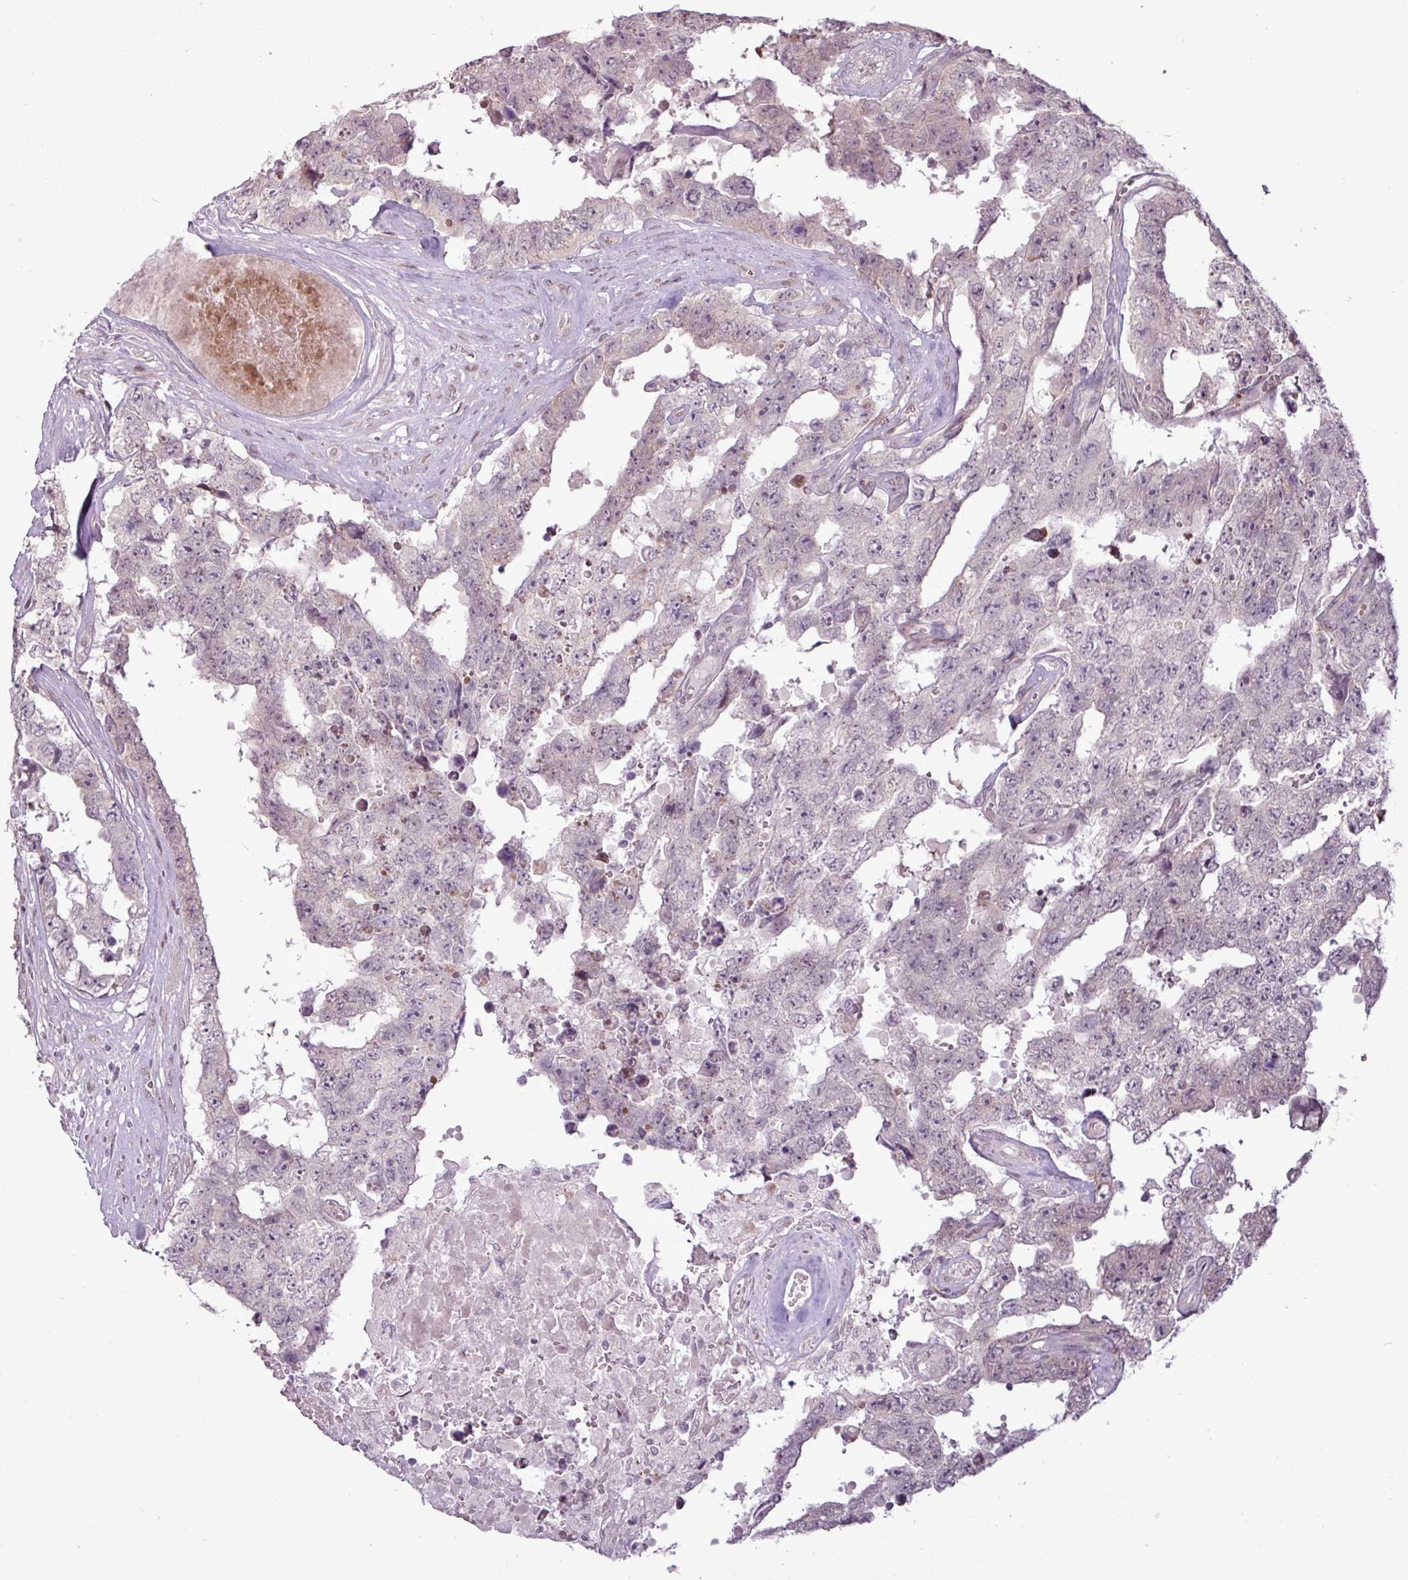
{"staining": {"intensity": "negative", "quantity": "none", "location": "none"}, "tissue": "testis cancer", "cell_type": "Tumor cells", "image_type": "cancer", "snomed": [{"axis": "morphology", "description": "Normal tissue, NOS"}, {"axis": "morphology", "description": "Carcinoma, Embryonal, NOS"}, {"axis": "topography", "description": "Testis"}, {"axis": "topography", "description": "Epididymis"}], "caption": "Tumor cells show no significant protein staining in testis cancer (embryonal carcinoma).", "gene": "GPT2", "patient": {"sex": "male", "age": 25}}